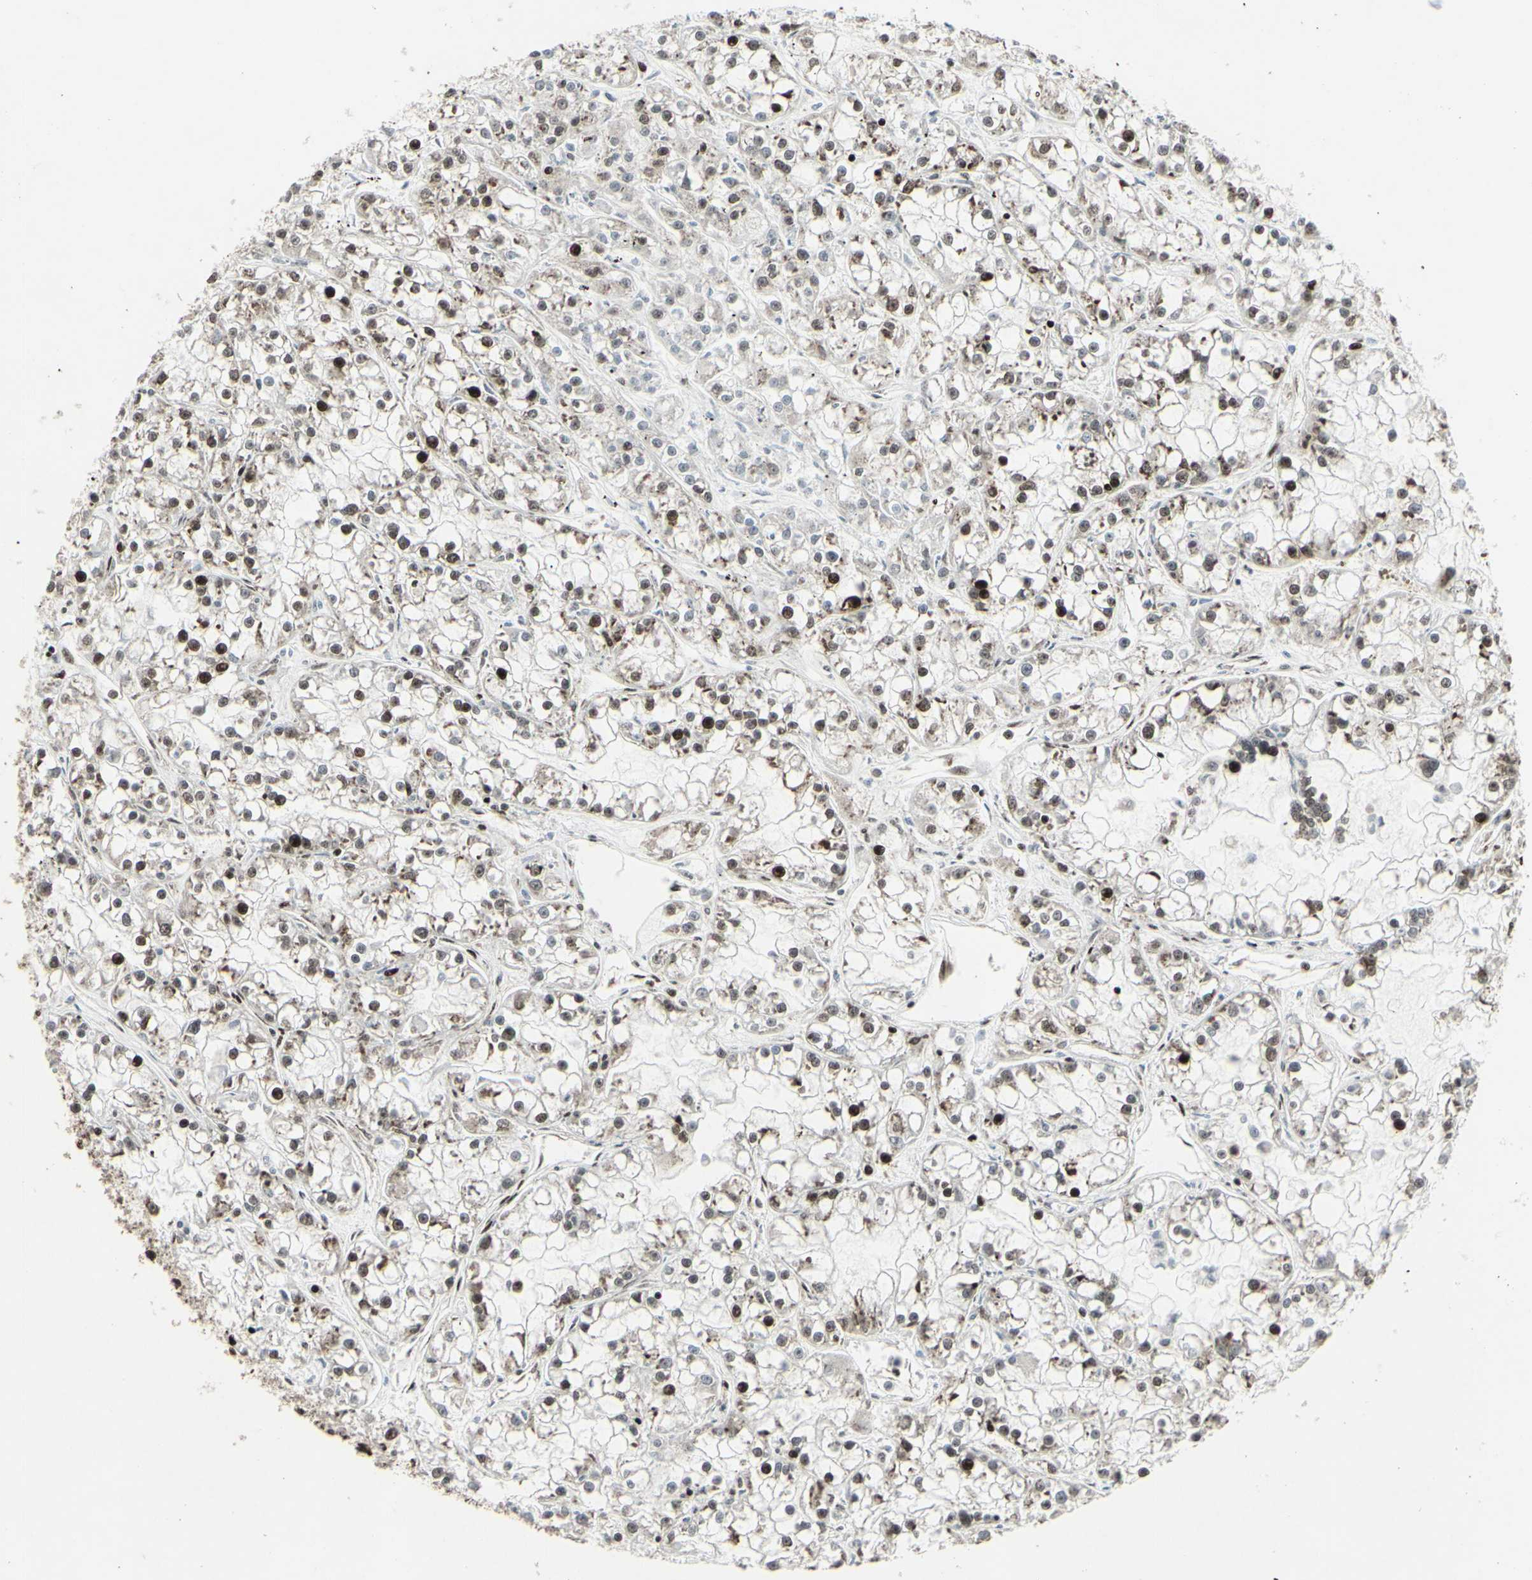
{"staining": {"intensity": "moderate", "quantity": ">75%", "location": "nuclear"}, "tissue": "renal cancer", "cell_type": "Tumor cells", "image_type": "cancer", "snomed": [{"axis": "morphology", "description": "Adenocarcinoma, NOS"}, {"axis": "topography", "description": "Kidney"}], "caption": "This is an image of immunohistochemistry staining of renal cancer, which shows moderate expression in the nuclear of tumor cells.", "gene": "U2AF2", "patient": {"sex": "female", "age": 52}}